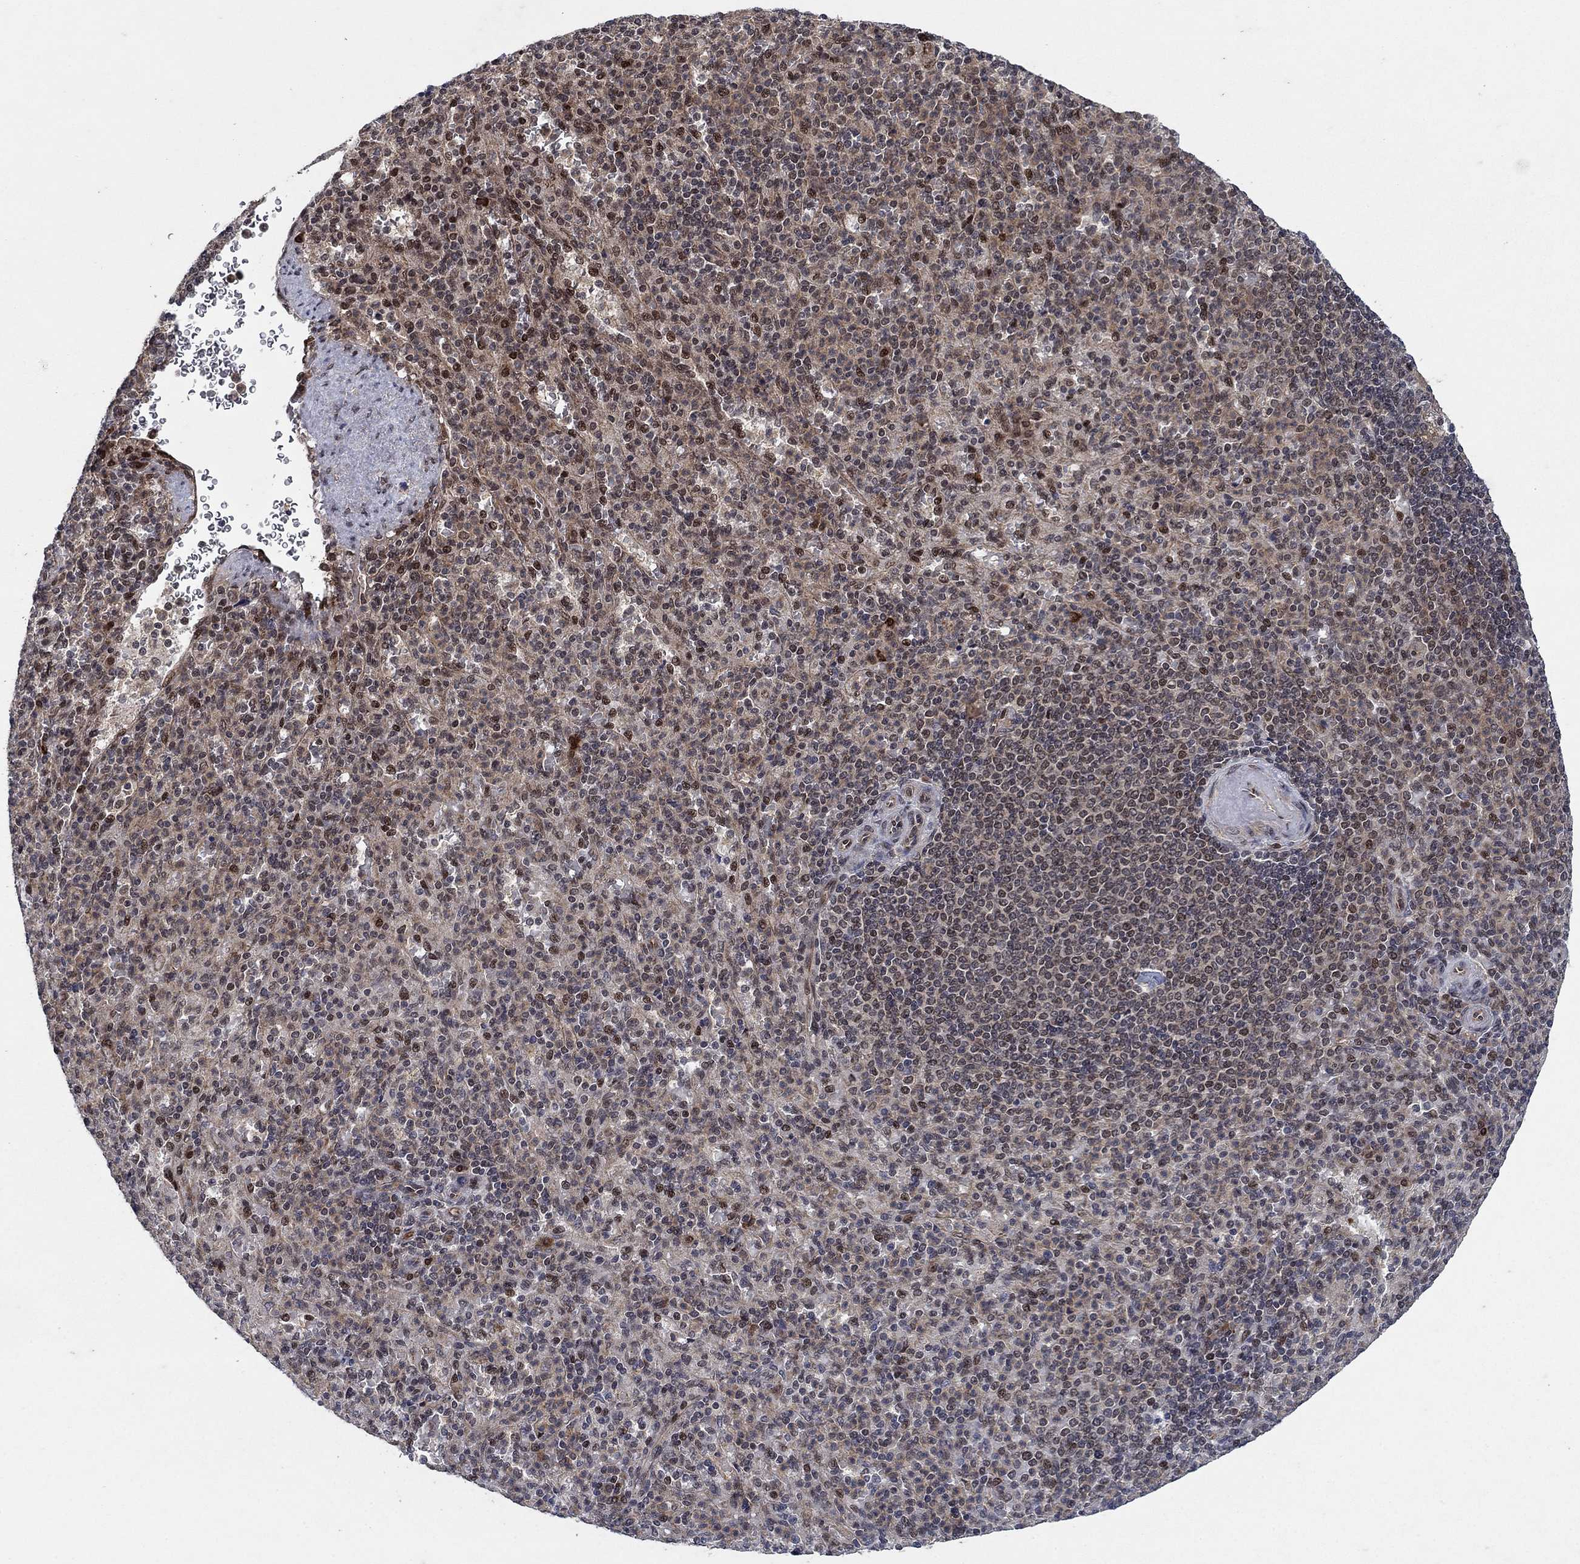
{"staining": {"intensity": "strong", "quantity": "<25%", "location": "nuclear"}, "tissue": "spleen", "cell_type": "Cells in red pulp", "image_type": "normal", "snomed": [{"axis": "morphology", "description": "Normal tissue, NOS"}, {"axis": "topography", "description": "Spleen"}], "caption": "Immunohistochemical staining of benign spleen exhibits medium levels of strong nuclear staining in approximately <25% of cells in red pulp.", "gene": "PRICKLE4", "patient": {"sex": "female", "age": 74}}